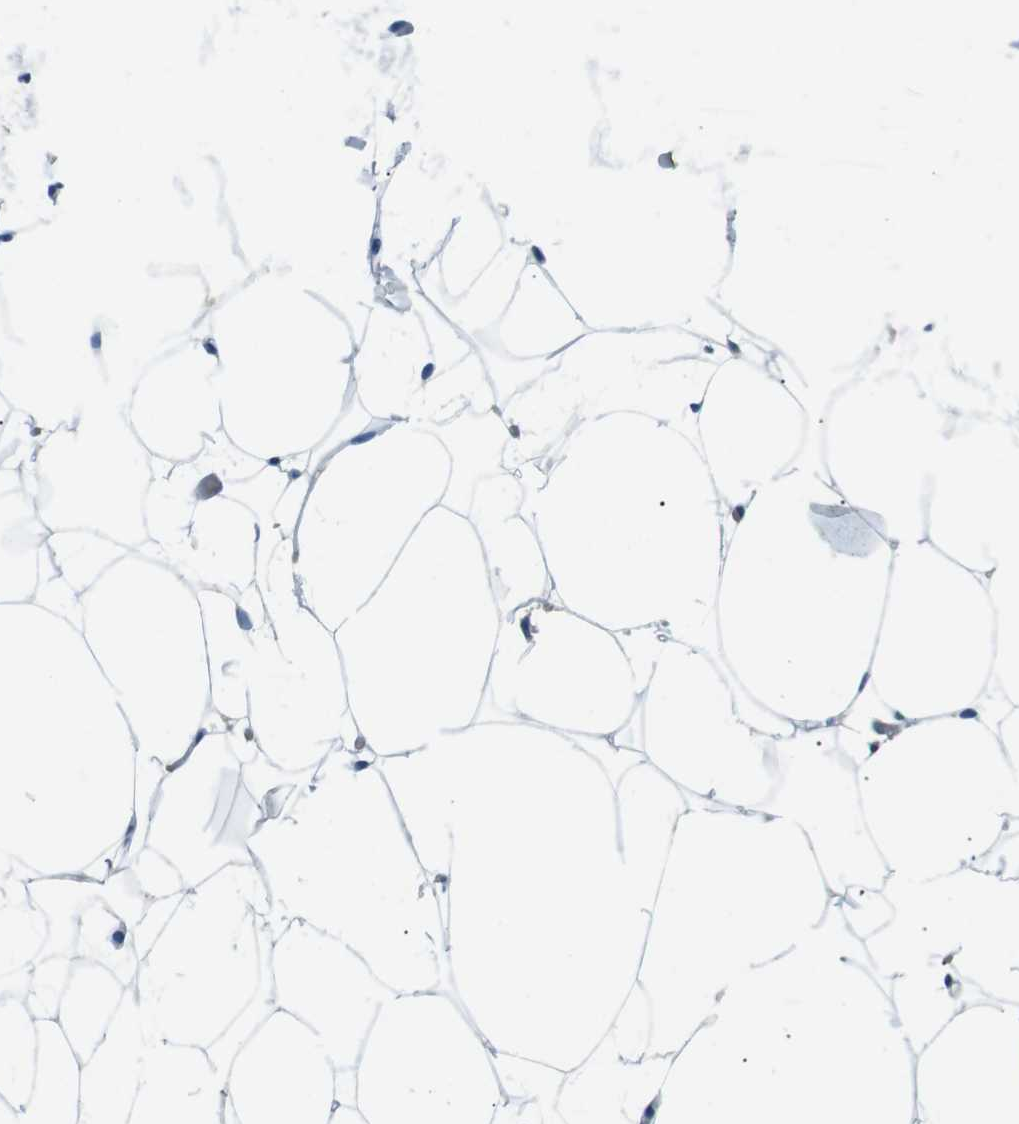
{"staining": {"intensity": "negative", "quantity": "none", "location": "none"}, "tissue": "adipose tissue", "cell_type": "Adipocytes", "image_type": "normal", "snomed": [{"axis": "morphology", "description": "Normal tissue, NOS"}, {"axis": "topography", "description": "Breast"}, {"axis": "topography", "description": "Soft tissue"}], "caption": "Protein analysis of unremarkable adipose tissue demonstrates no significant expression in adipocytes. Nuclei are stained in blue.", "gene": "ST6GAL1", "patient": {"sex": "female", "age": 75}}